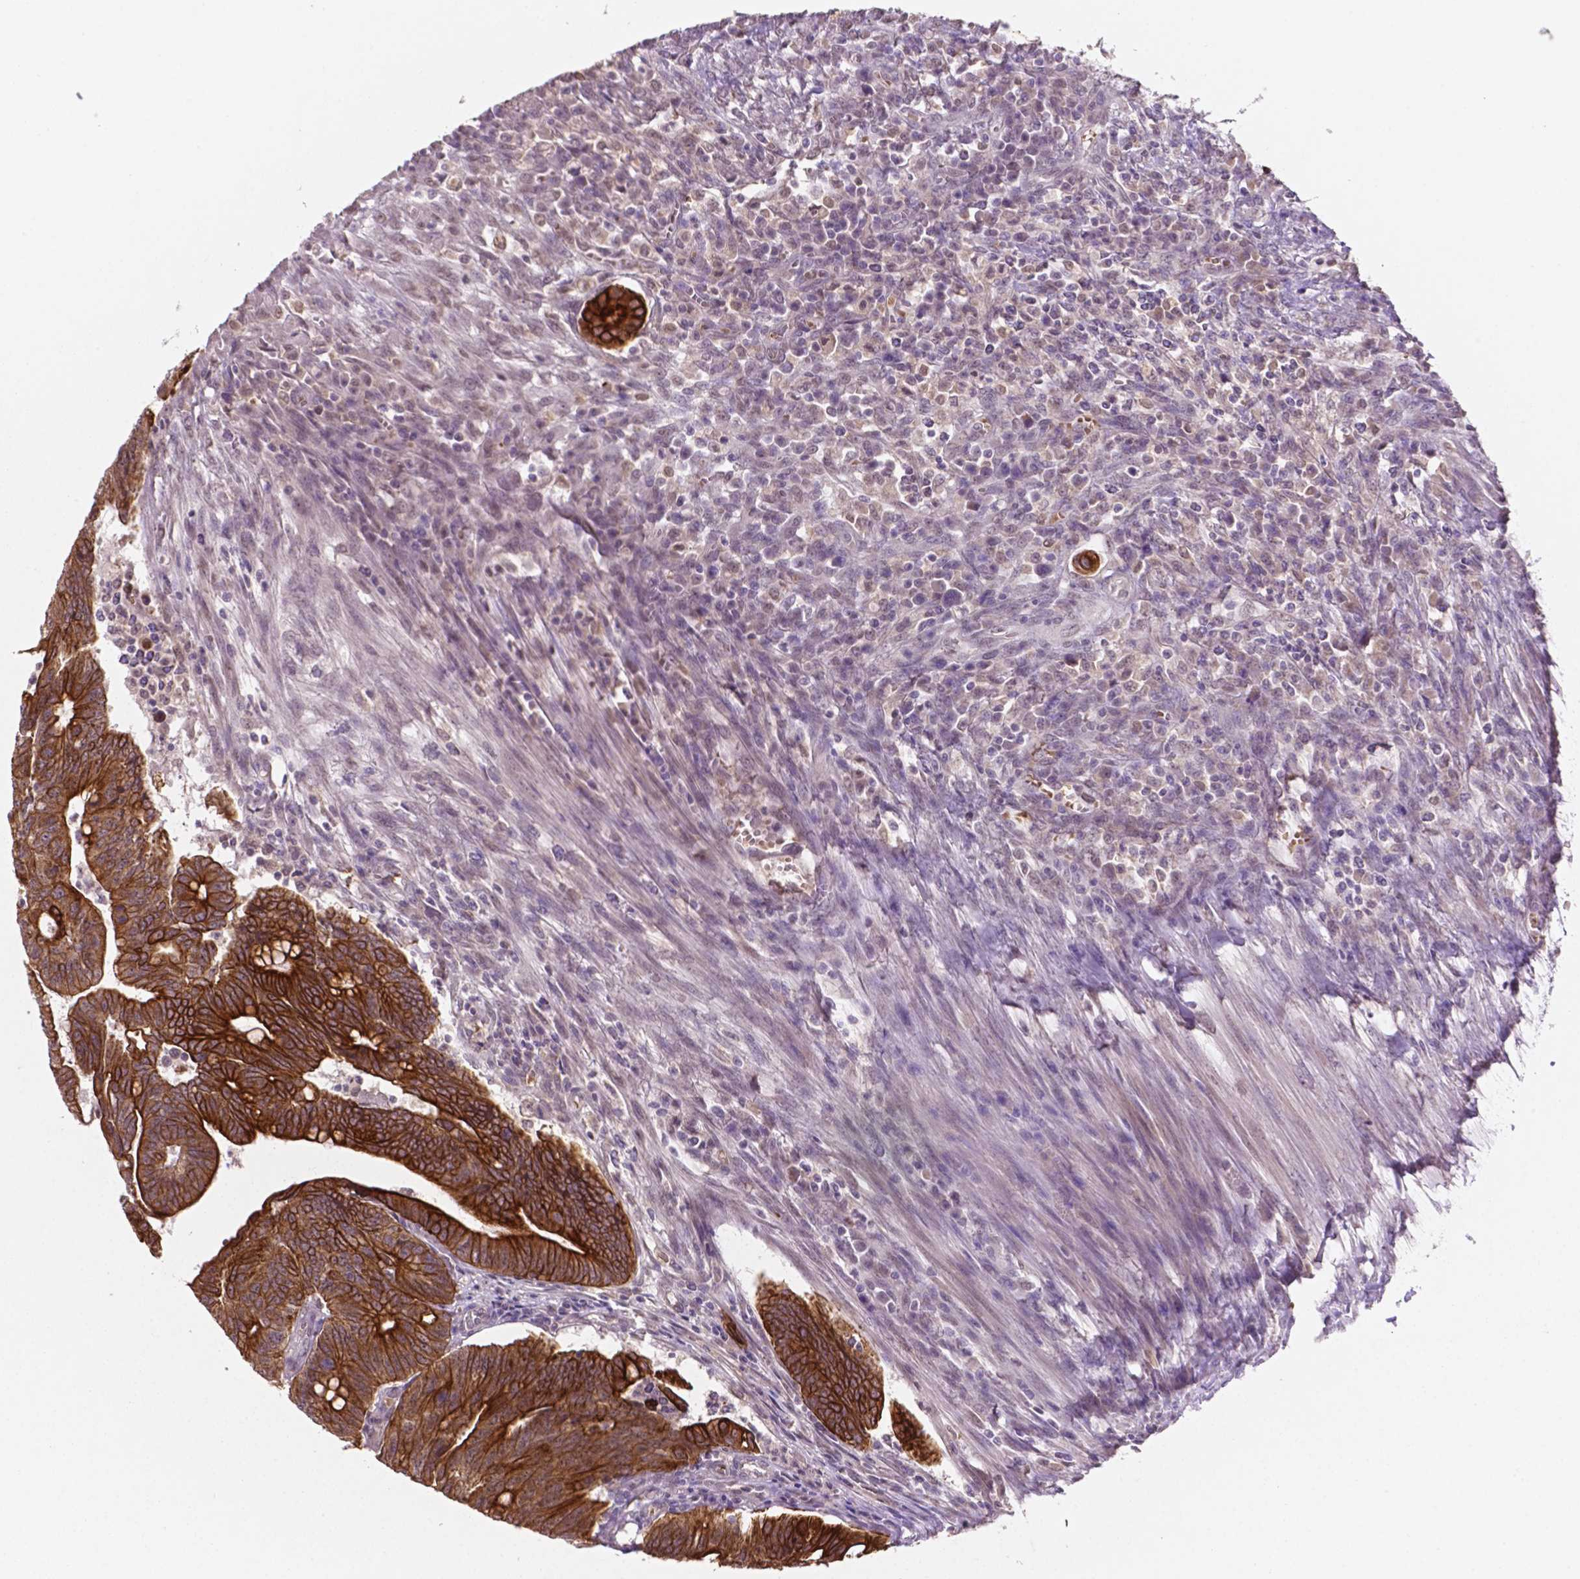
{"staining": {"intensity": "strong", "quantity": ">75%", "location": "cytoplasmic/membranous"}, "tissue": "colorectal cancer", "cell_type": "Tumor cells", "image_type": "cancer", "snomed": [{"axis": "morphology", "description": "Adenocarcinoma, NOS"}, {"axis": "topography", "description": "Colon"}], "caption": "Immunohistochemistry (DAB) staining of human colorectal cancer displays strong cytoplasmic/membranous protein staining in about >75% of tumor cells. The protein is shown in brown color, while the nuclei are stained blue.", "gene": "SHLD3", "patient": {"sex": "male", "age": 65}}